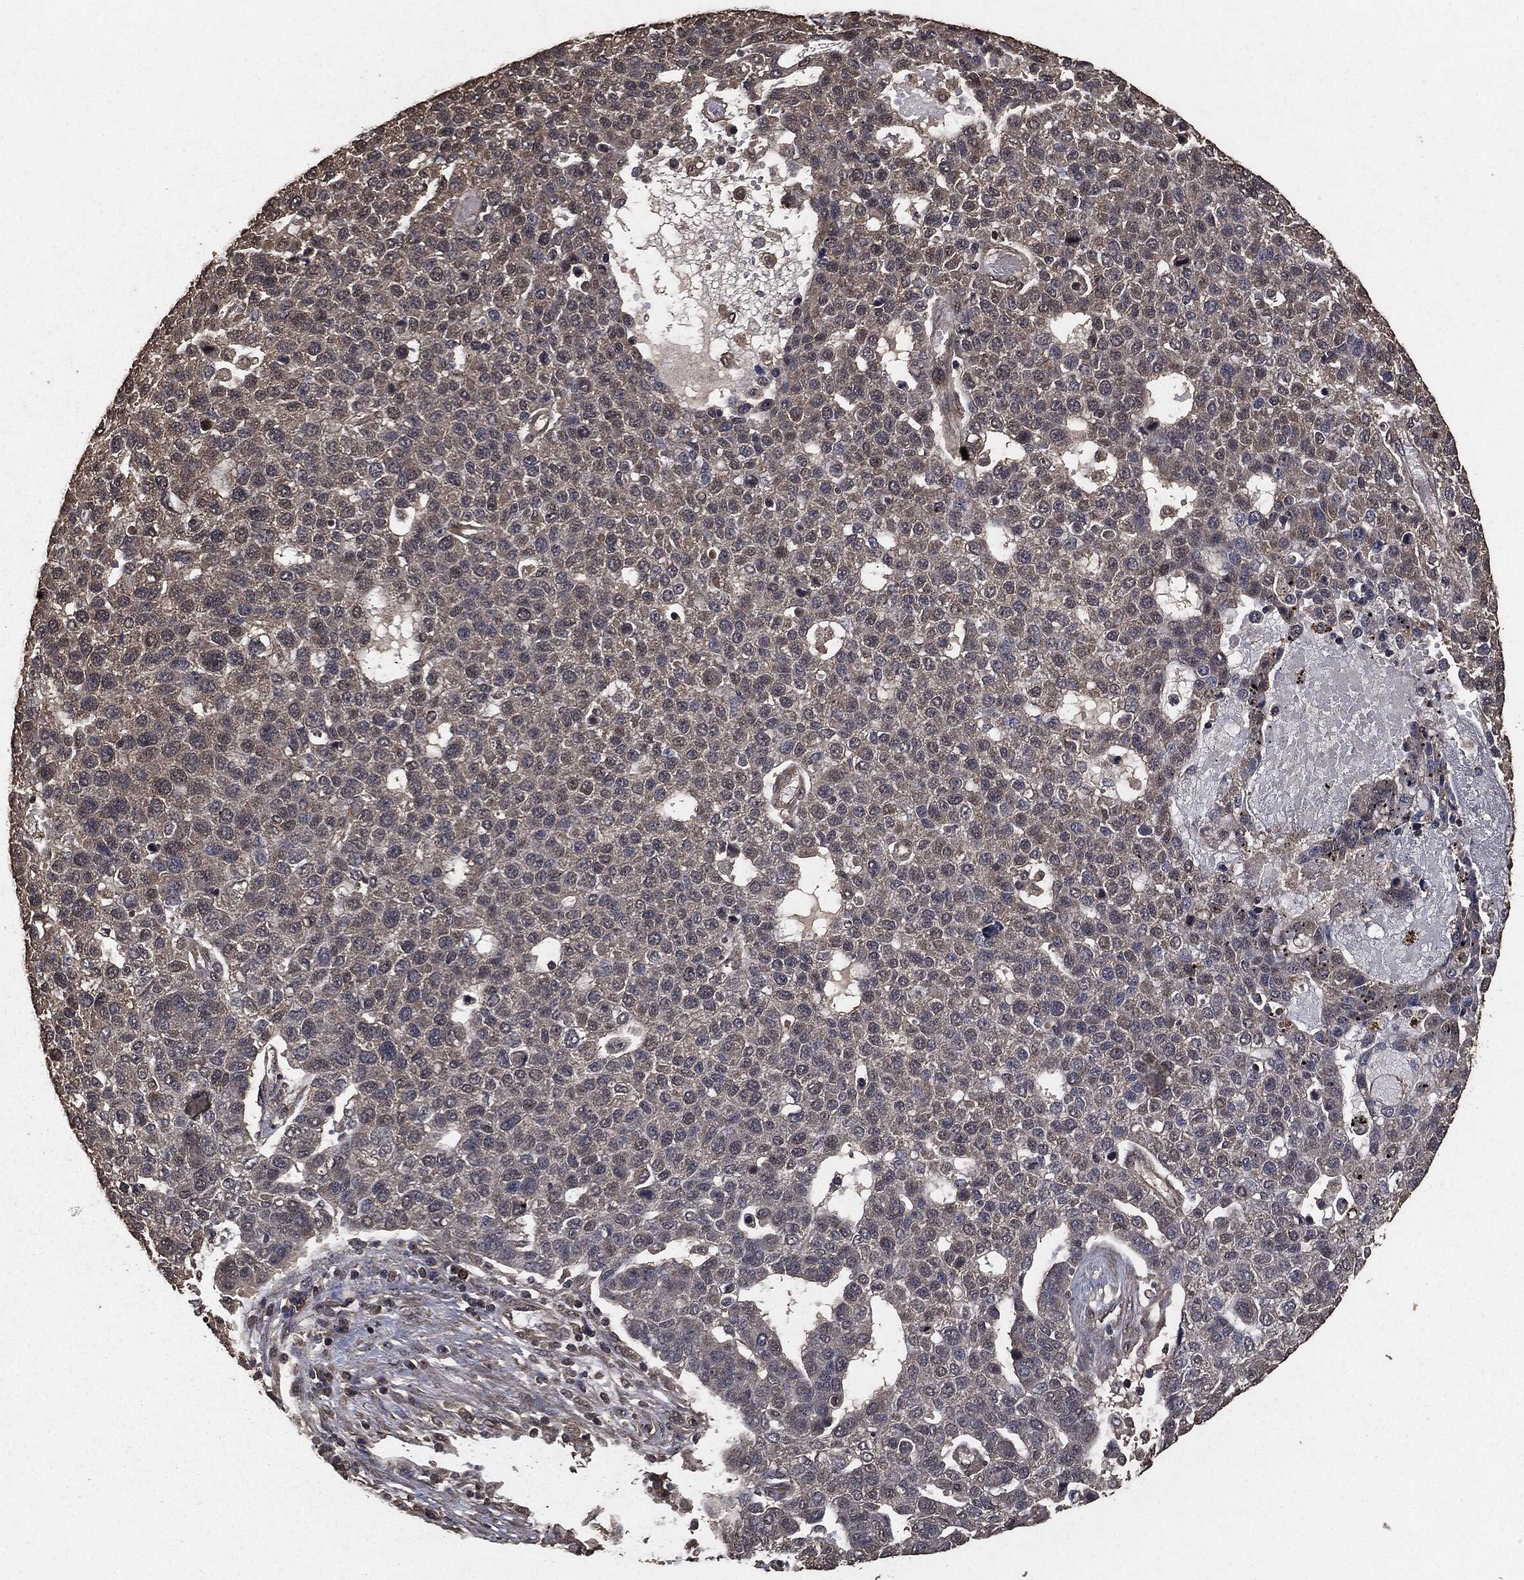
{"staining": {"intensity": "negative", "quantity": "none", "location": "none"}, "tissue": "pancreatic cancer", "cell_type": "Tumor cells", "image_type": "cancer", "snomed": [{"axis": "morphology", "description": "Adenocarcinoma, NOS"}, {"axis": "topography", "description": "Pancreas"}], "caption": "This image is of pancreatic cancer (adenocarcinoma) stained with immunohistochemistry (IHC) to label a protein in brown with the nuclei are counter-stained blue. There is no positivity in tumor cells.", "gene": "AKT1S1", "patient": {"sex": "female", "age": 61}}